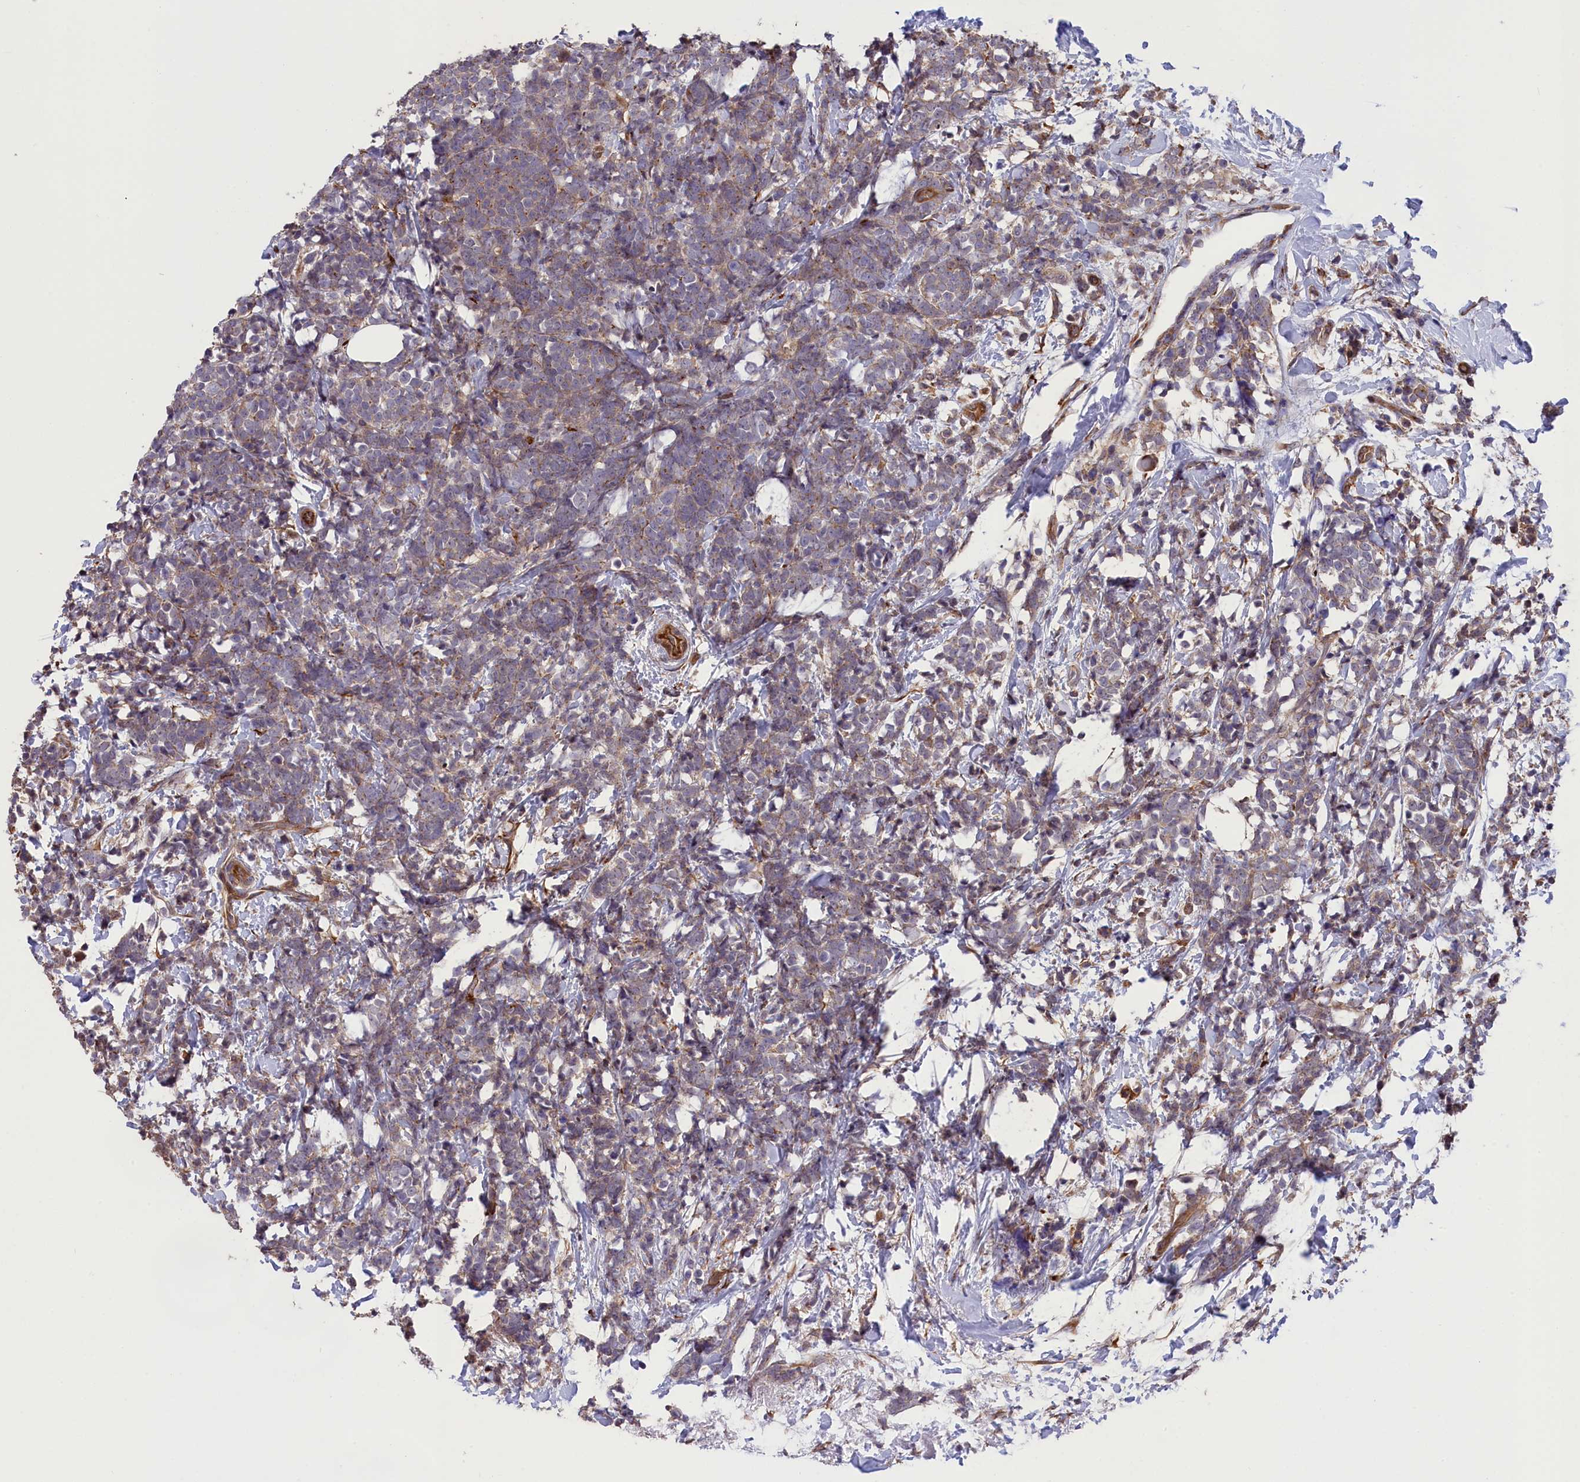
{"staining": {"intensity": "moderate", "quantity": "25%-75%", "location": "cytoplasmic/membranous"}, "tissue": "breast cancer", "cell_type": "Tumor cells", "image_type": "cancer", "snomed": [{"axis": "morphology", "description": "Lobular carcinoma"}, {"axis": "topography", "description": "Breast"}], "caption": "Immunohistochemical staining of human breast cancer exhibits medium levels of moderate cytoplasmic/membranous protein positivity in about 25%-75% of tumor cells.", "gene": "DDX60L", "patient": {"sex": "female", "age": 58}}